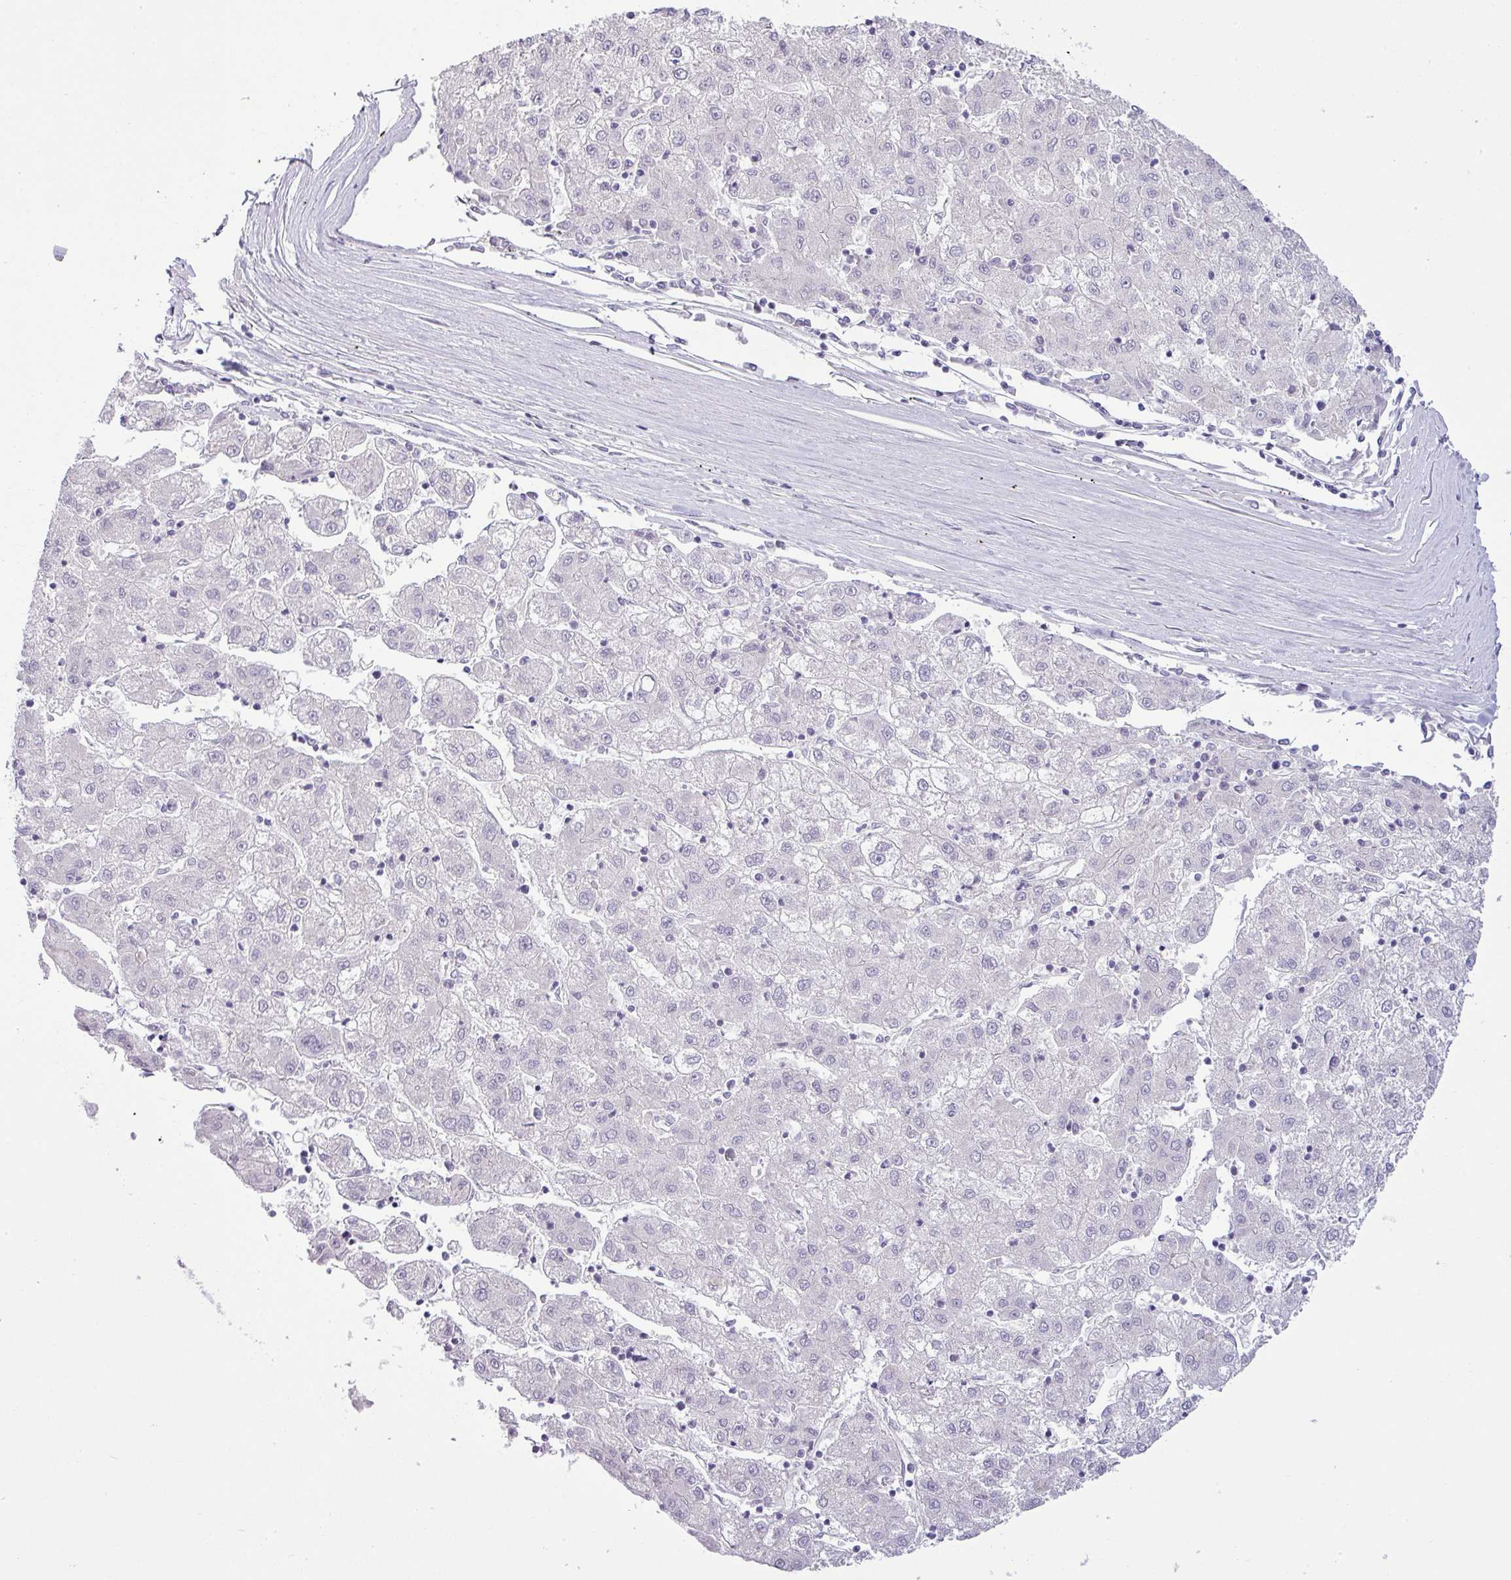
{"staining": {"intensity": "negative", "quantity": "none", "location": "none"}, "tissue": "liver cancer", "cell_type": "Tumor cells", "image_type": "cancer", "snomed": [{"axis": "morphology", "description": "Carcinoma, Hepatocellular, NOS"}, {"axis": "topography", "description": "Liver"}], "caption": "Immunohistochemical staining of hepatocellular carcinoma (liver) displays no significant expression in tumor cells. (Stains: DAB immunohistochemistry (IHC) with hematoxylin counter stain, Microscopy: brightfield microscopy at high magnification).", "gene": "HBEGF", "patient": {"sex": "male", "age": 72}}